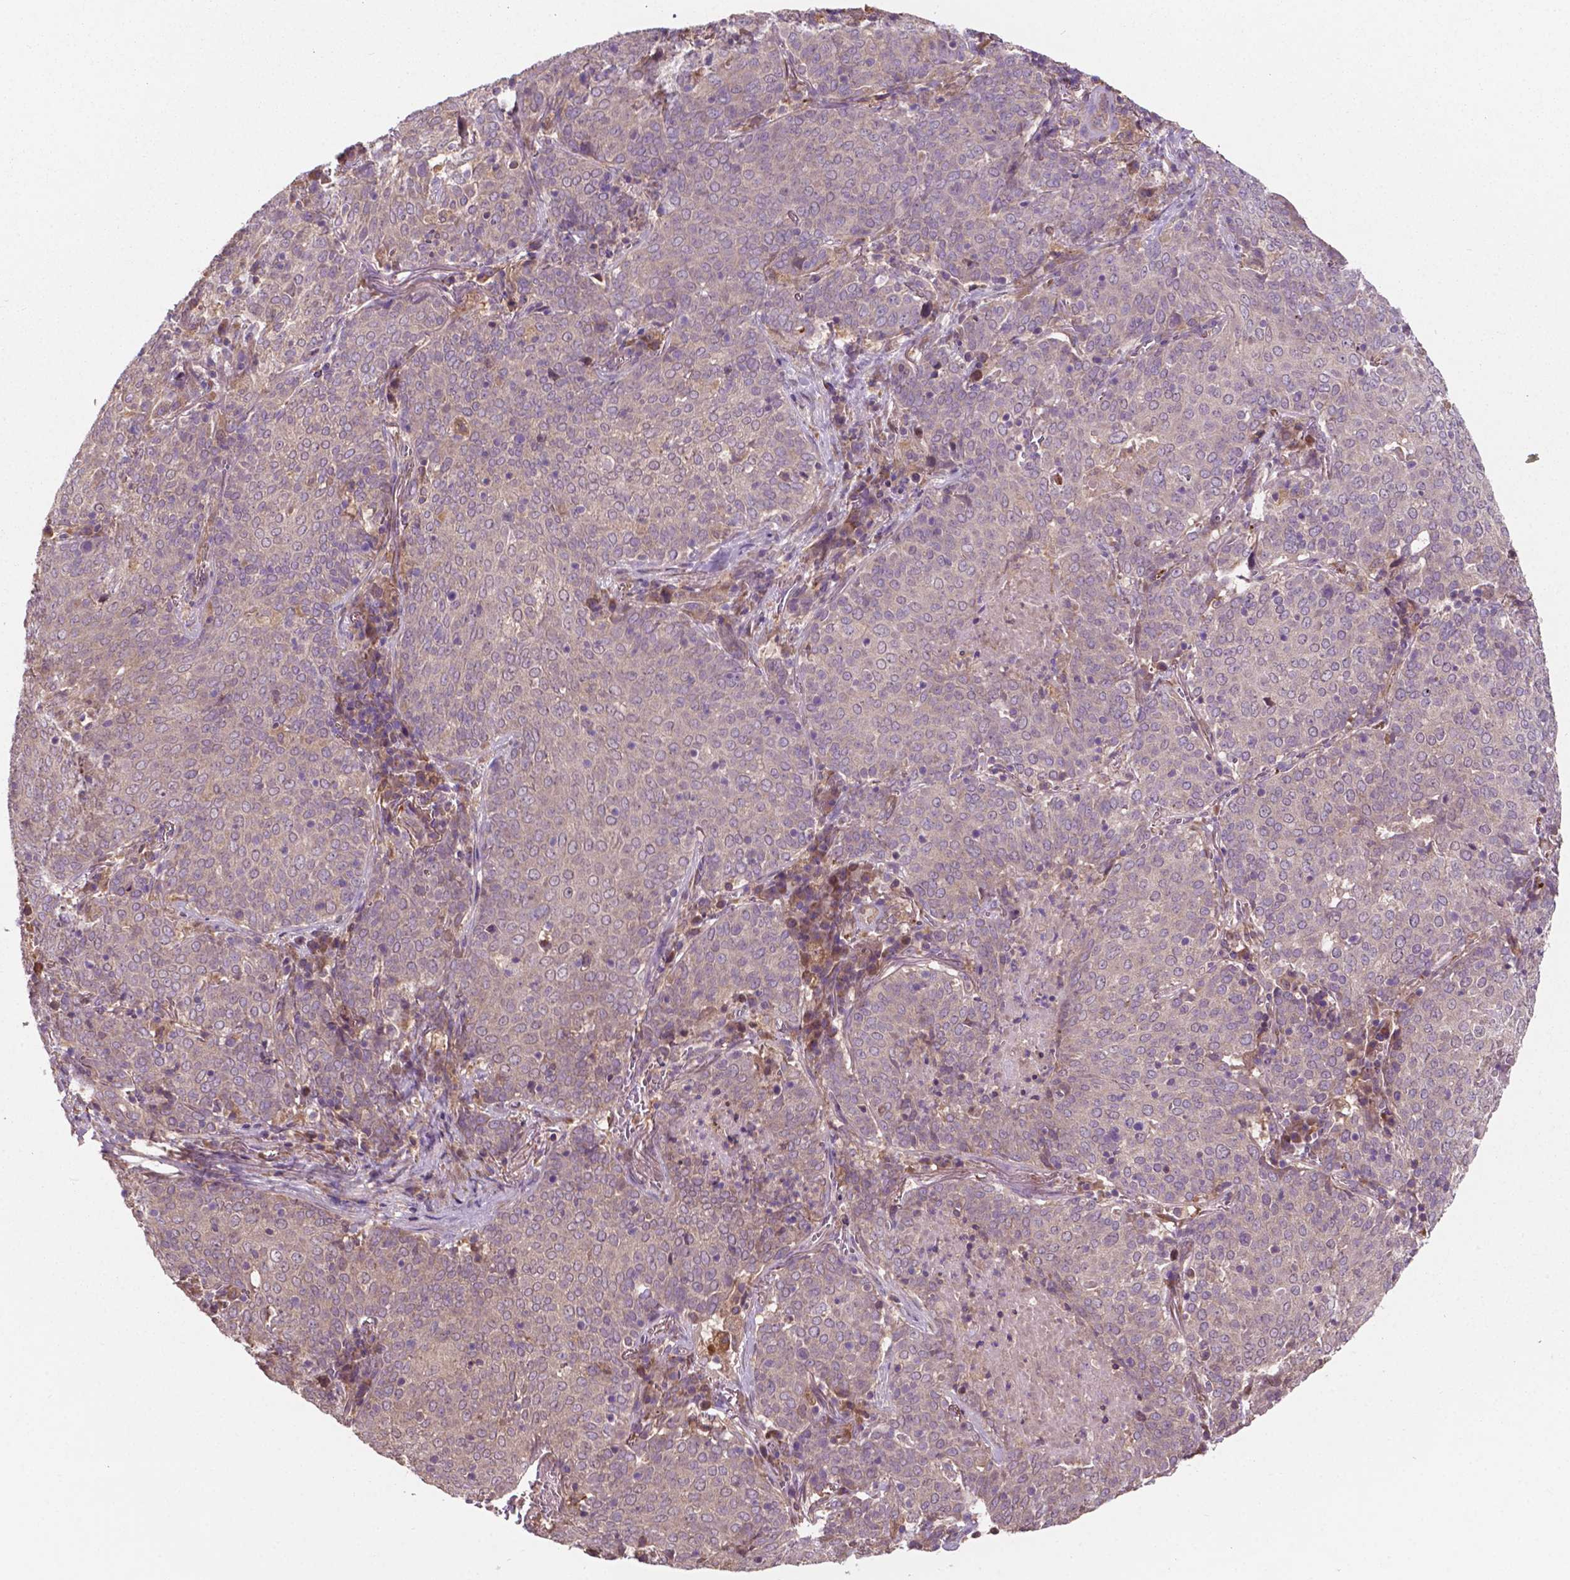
{"staining": {"intensity": "negative", "quantity": "none", "location": "none"}, "tissue": "lung cancer", "cell_type": "Tumor cells", "image_type": "cancer", "snomed": [{"axis": "morphology", "description": "Squamous cell carcinoma, NOS"}, {"axis": "topography", "description": "Lung"}], "caption": "Human squamous cell carcinoma (lung) stained for a protein using immunohistochemistry reveals no staining in tumor cells.", "gene": "GJA9", "patient": {"sex": "male", "age": 82}}